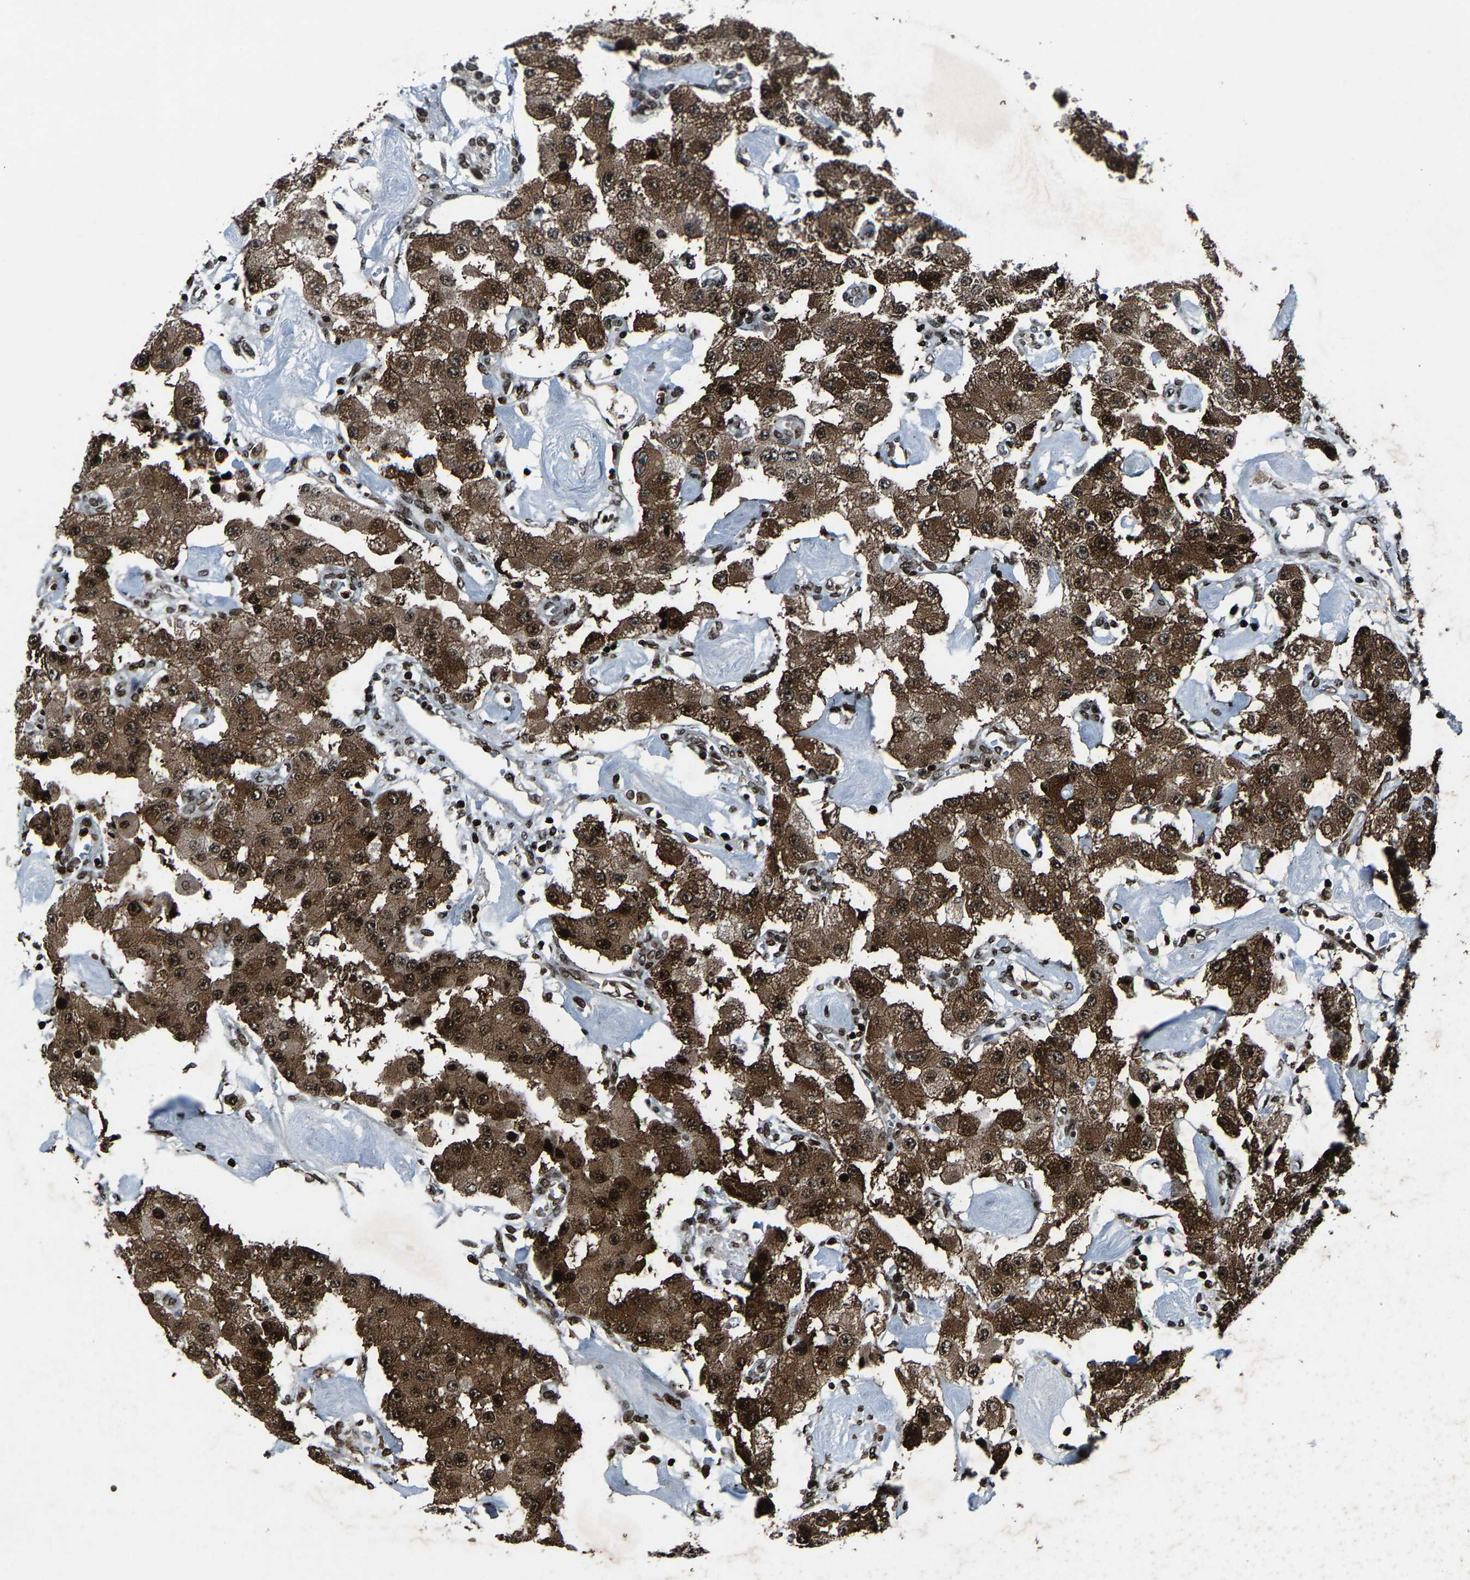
{"staining": {"intensity": "strong", "quantity": ">75%", "location": "cytoplasmic/membranous,nuclear"}, "tissue": "carcinoid", "cell_type": "Tumor cells", "image_type": "cancer", "snomed": [{"axis": "morphology", "description": "Carcinoid, malignant, NOS"}, {"axis": "topography", "description": "Pancreas"}], "caption": "Immunohistochemical staining of human carcinoid demonstrates strong cytoplasmic/membranous and nuclear protein expression in about >75% of tumor cells.", "gene": "H4C1", "patient": {"sex": "male", "age": 41}}